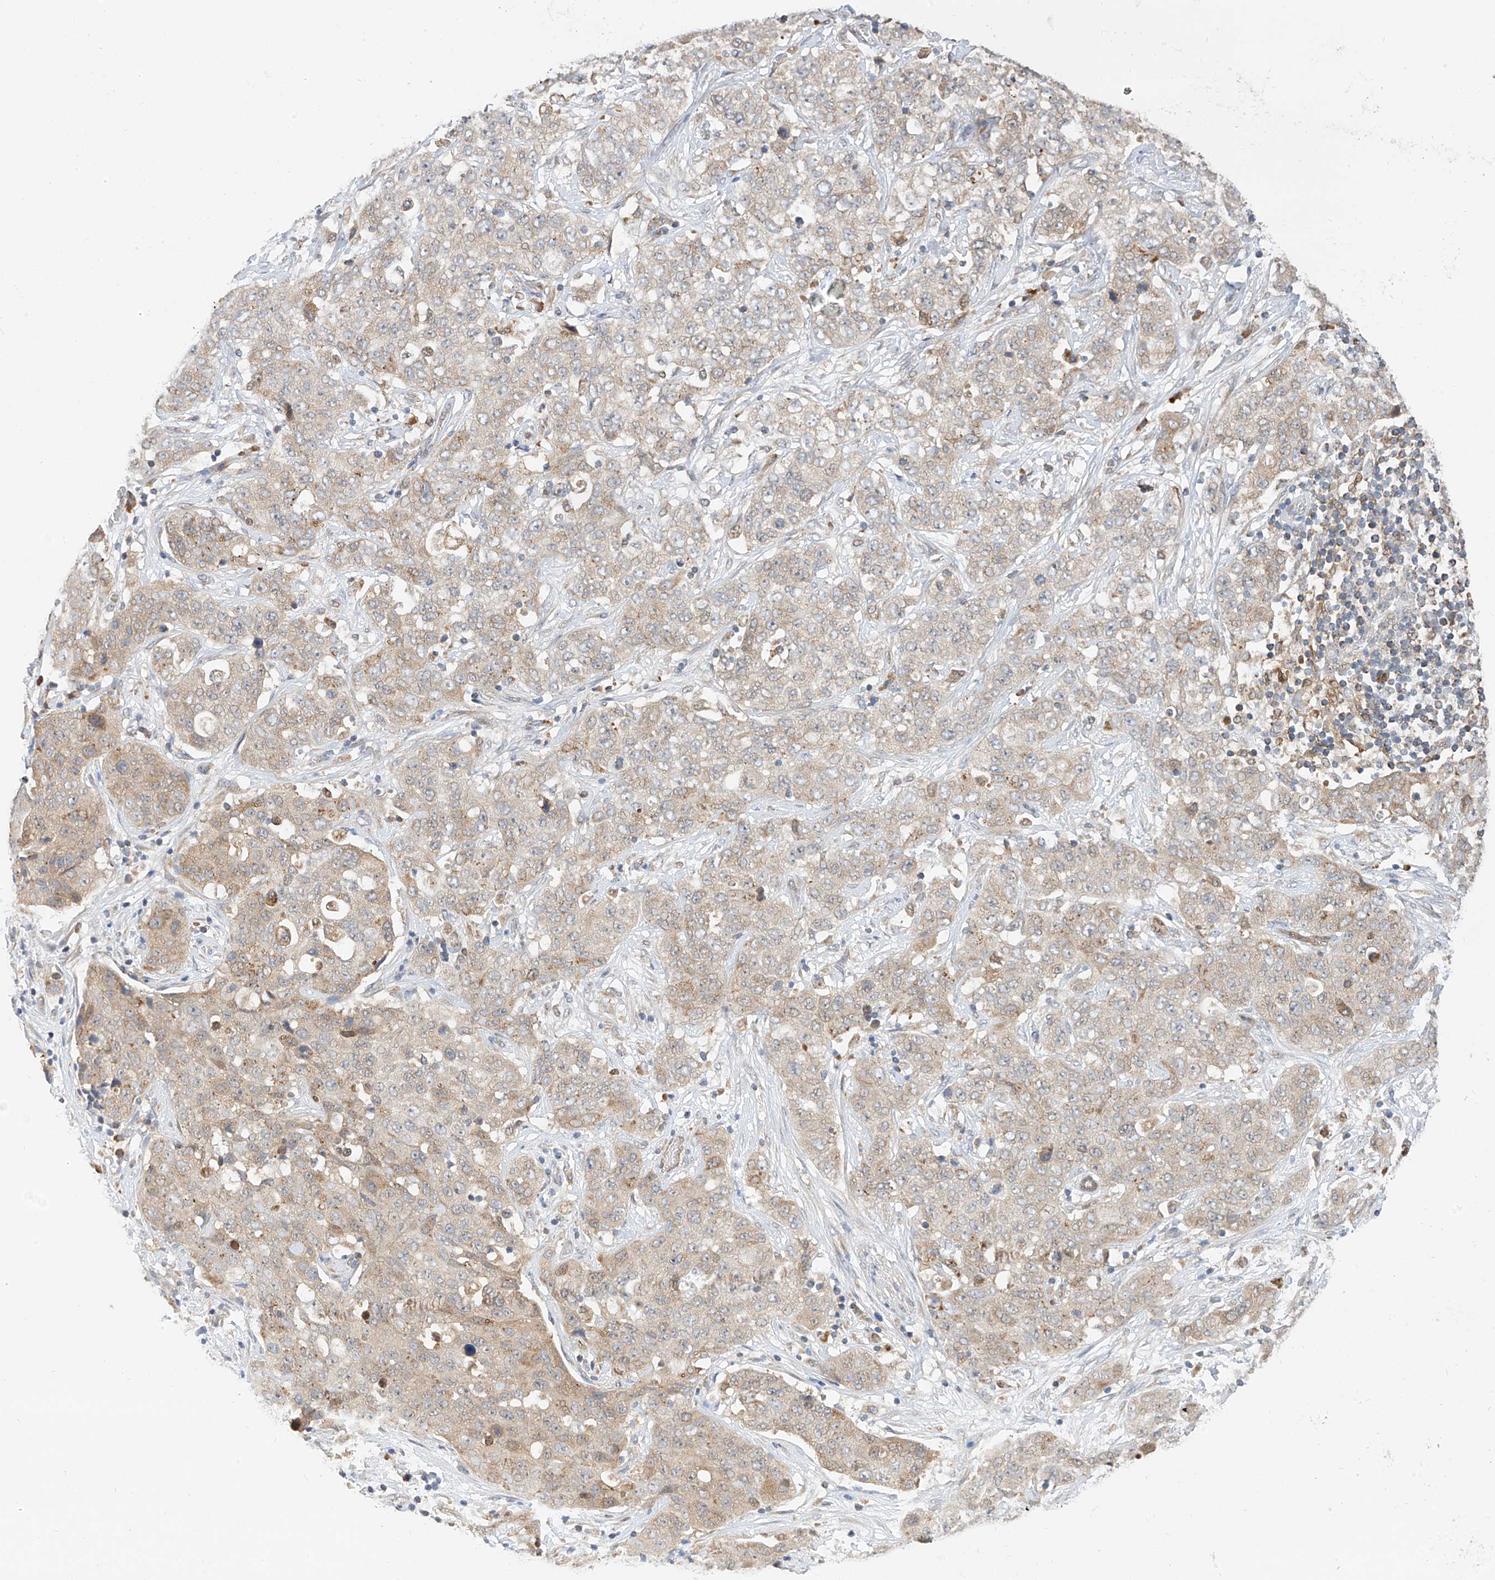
{"staining": {"intensity": "weak", "quantity": "25%-75%", "location": "cytoplasmic/membranous"}, "tissue": "stomach cancer", "cell_type": "Tumor cells", "image_type": "cancer", "snomed": [{"axis": "morphology", "description": "Normal tissue, NOS"}, {"axis": "morphology", "description": "Adenocarcinoma, NOS"}, {"axis": "topography", "description": "Lymph node"}, {"axis": "topography", "description": "Stomach"}], "caption": "Stomach adenocarcinoma stained for a protein exhibits weak cytoplasmic/membranous positivity in tumor cells. (DAB = brown stain, brightfield microscopy at high magnification).", "gene": "PPA2", "patient": {"sex": "male", "age": 48}}